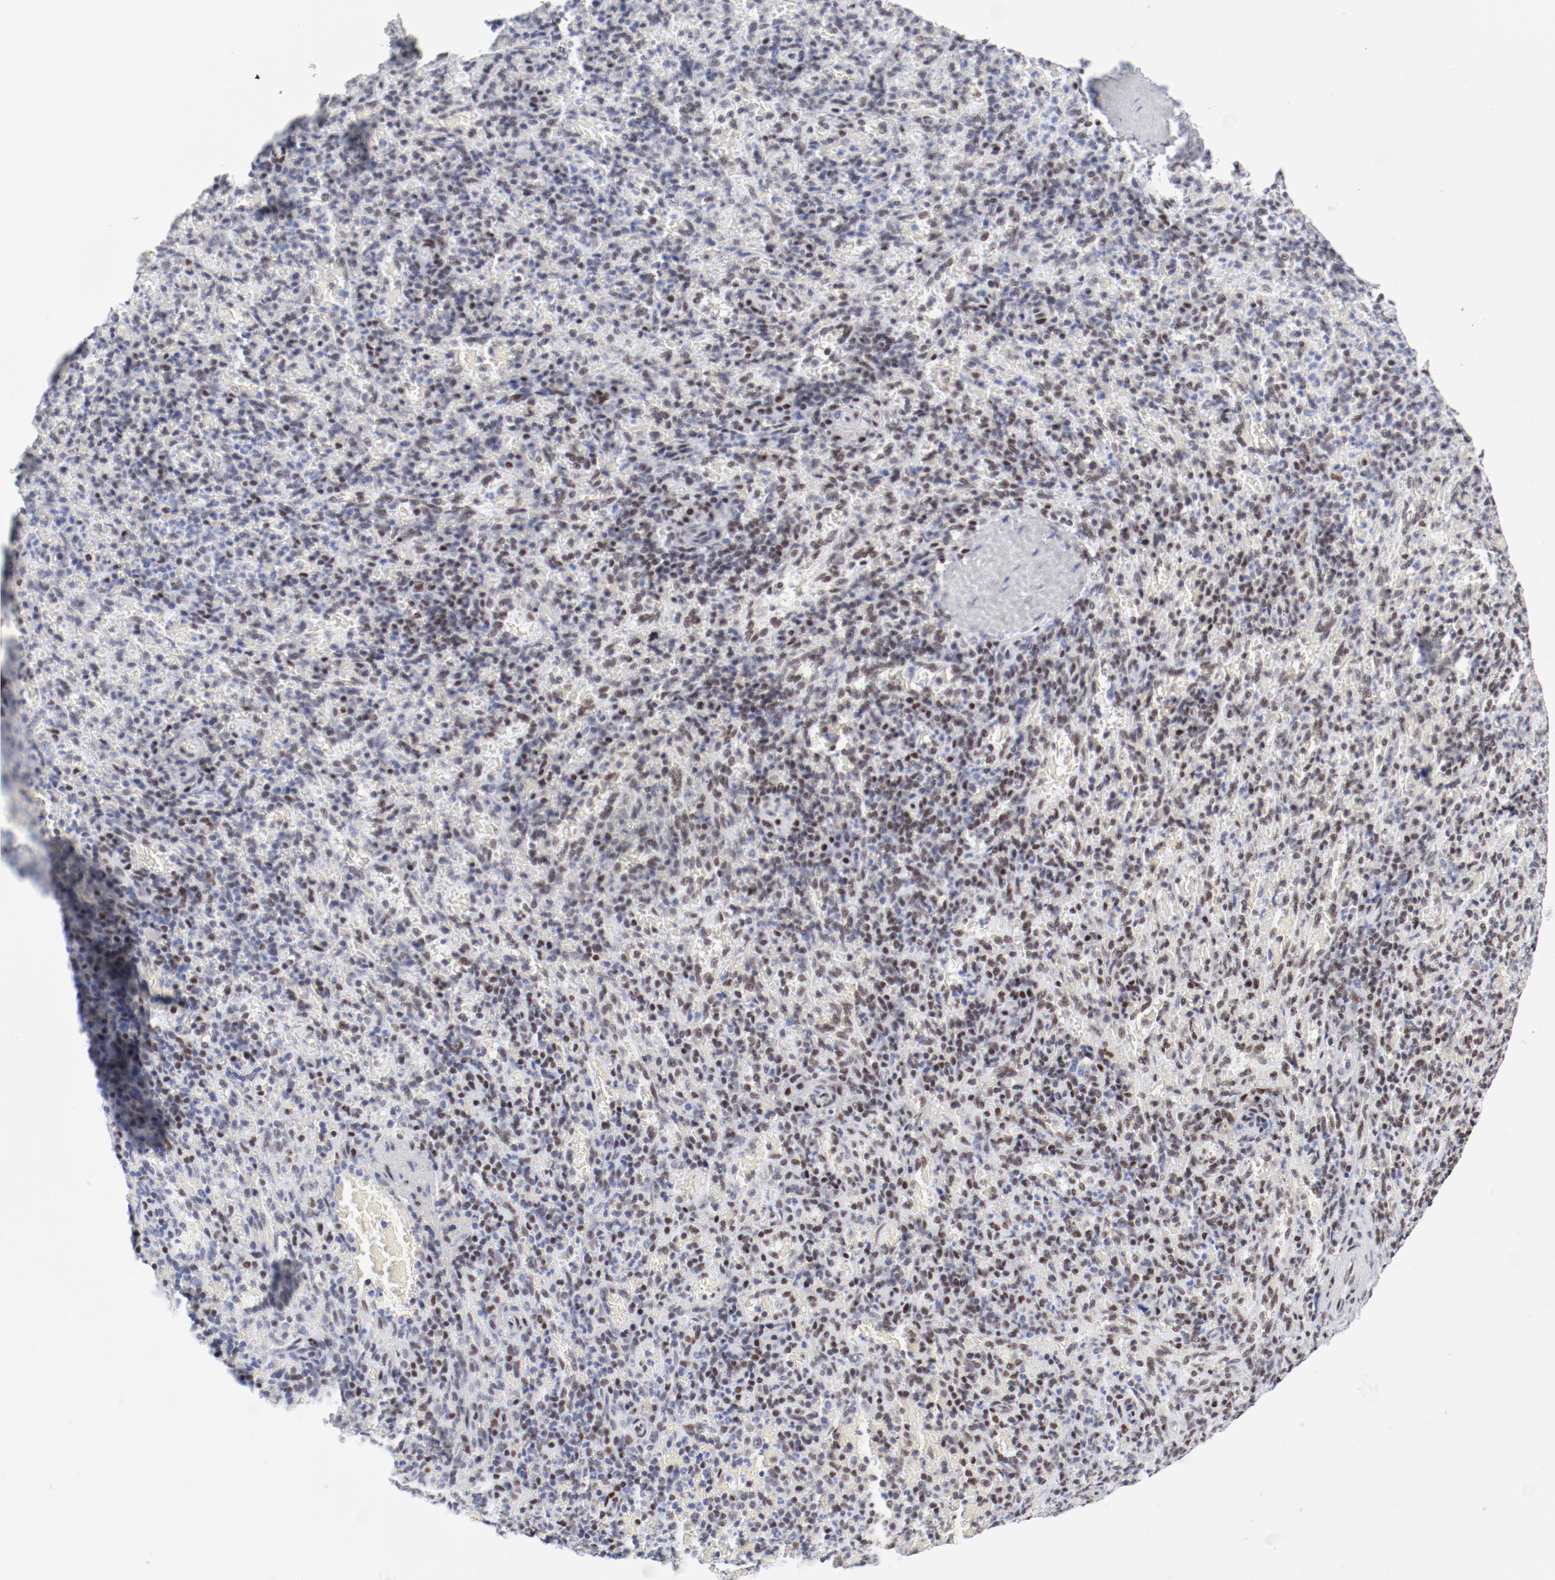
{"staining": {"intensity": "moderate", "quantity": "25%-75%", "location": "nuclear"}, "tissue": "spleen", "cell_type": "Cells in red pulp", "image_type": "normal", "snomed": [{"axis": "morphology", "description": "Normal tissue, NOS"}, {"axis": "topography", "description": "Spleen"}], "caption": "A histopathology image showing moderate nuclear positivity in about 25%-75% of cells in red pulp in benign spleen, as visualized by brown immunohistochemical staining.", "gene": "ATF2", "patient": {"sex": "female", "age": 43}}